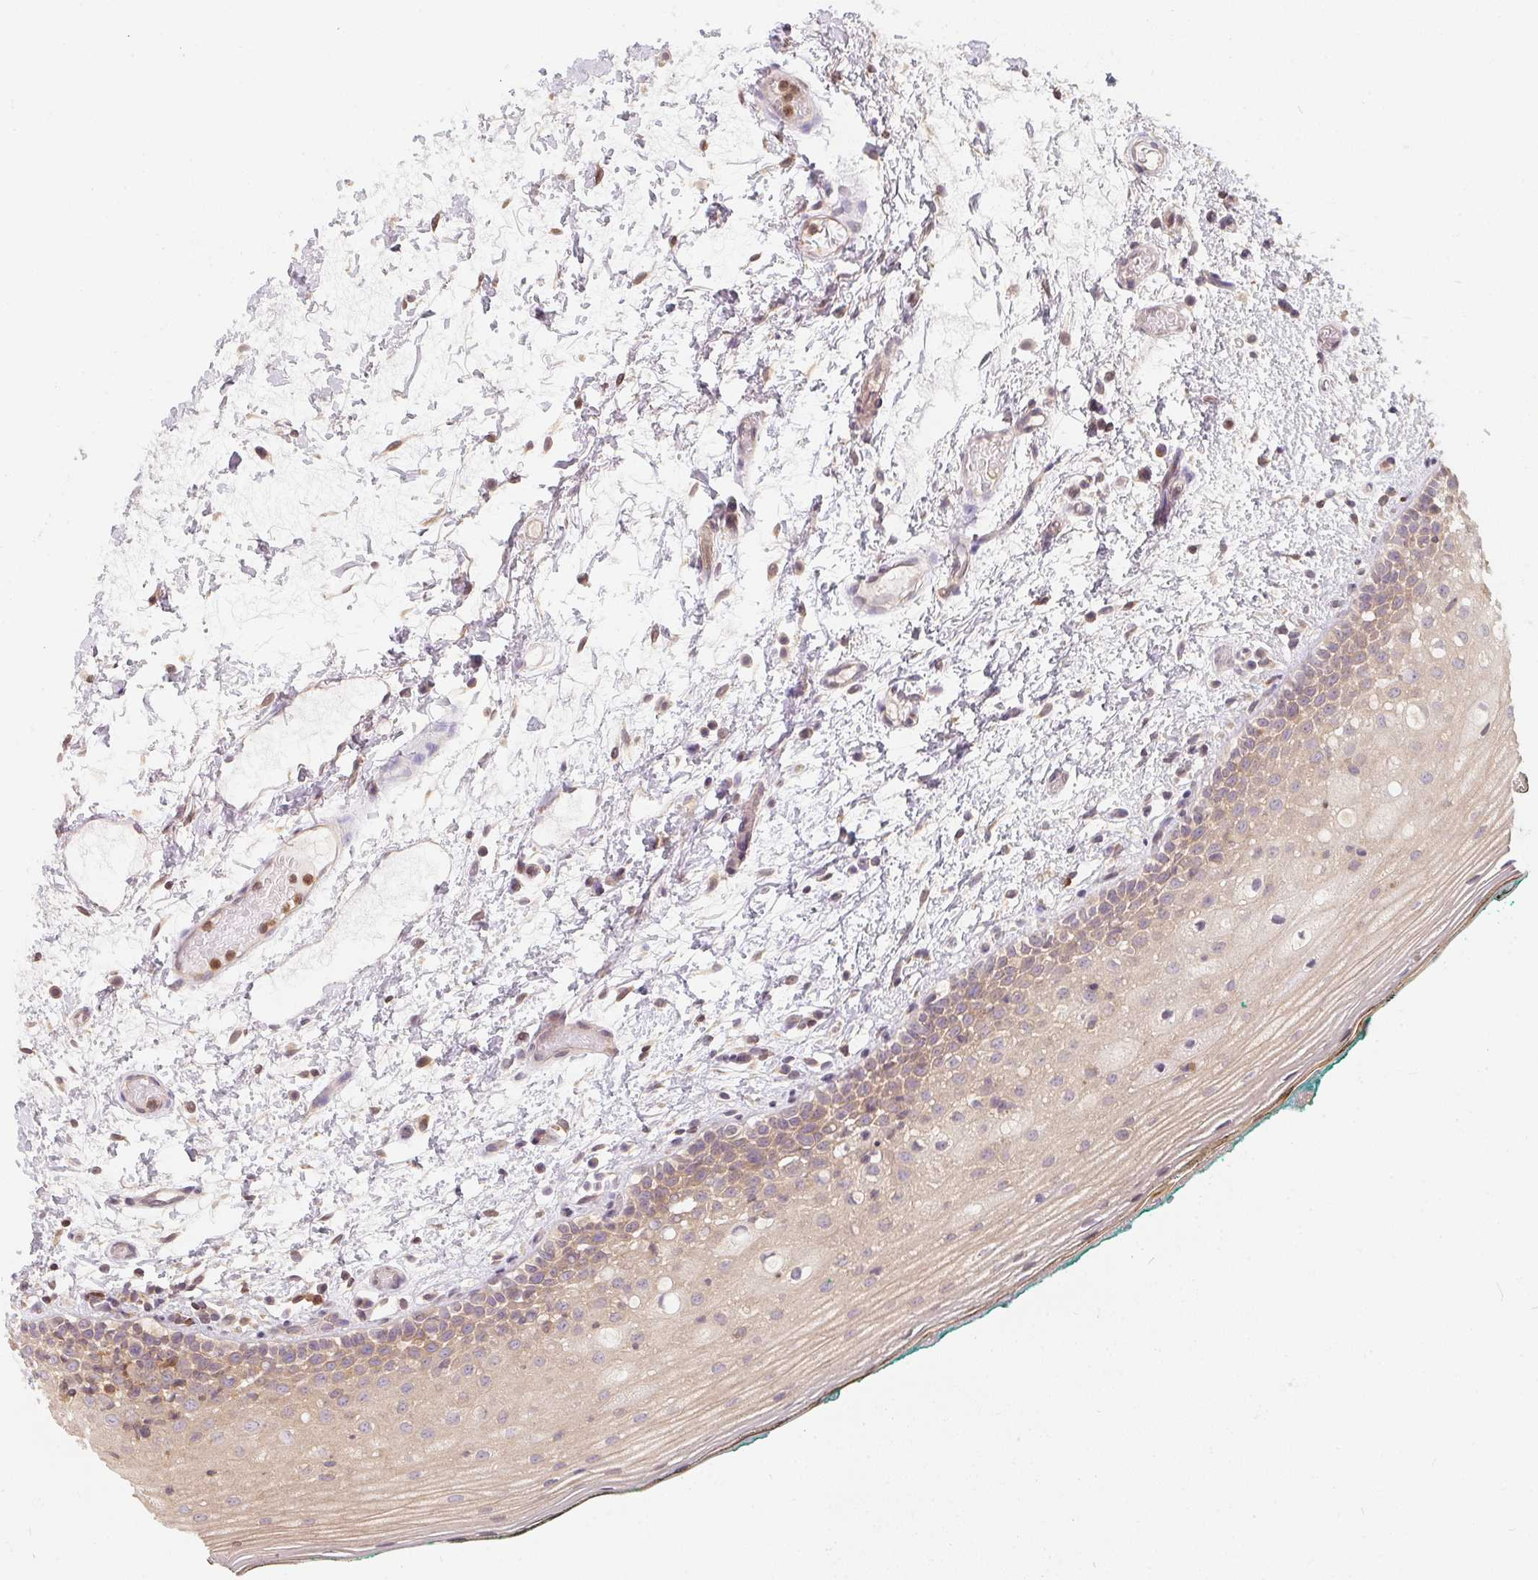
{"staining": {"intensity": "weak", "quantity": "25%-75%", "location": "cytoplasmic/membranous"}, "tissue": "oral mucosa", "cell_type": "Squamous epithelial cells", "image_type": "normal", "snomed": [{"axis": "morphology", "description": "Normal tissue, NOS"}, {"axis": "topography", "description": "Oral tissue"}], "caption": "Protein staining reveals weak cytoplasmic/membranous positivity in approximately 25%-75% of squamous epithelial cells in unremarkable oral mucosa. (brown staining indicates protein expression, while blue staining denotes nuclei).", "gene": "ANKRD13A", "patient": {"sex": "female", "age": 83}}